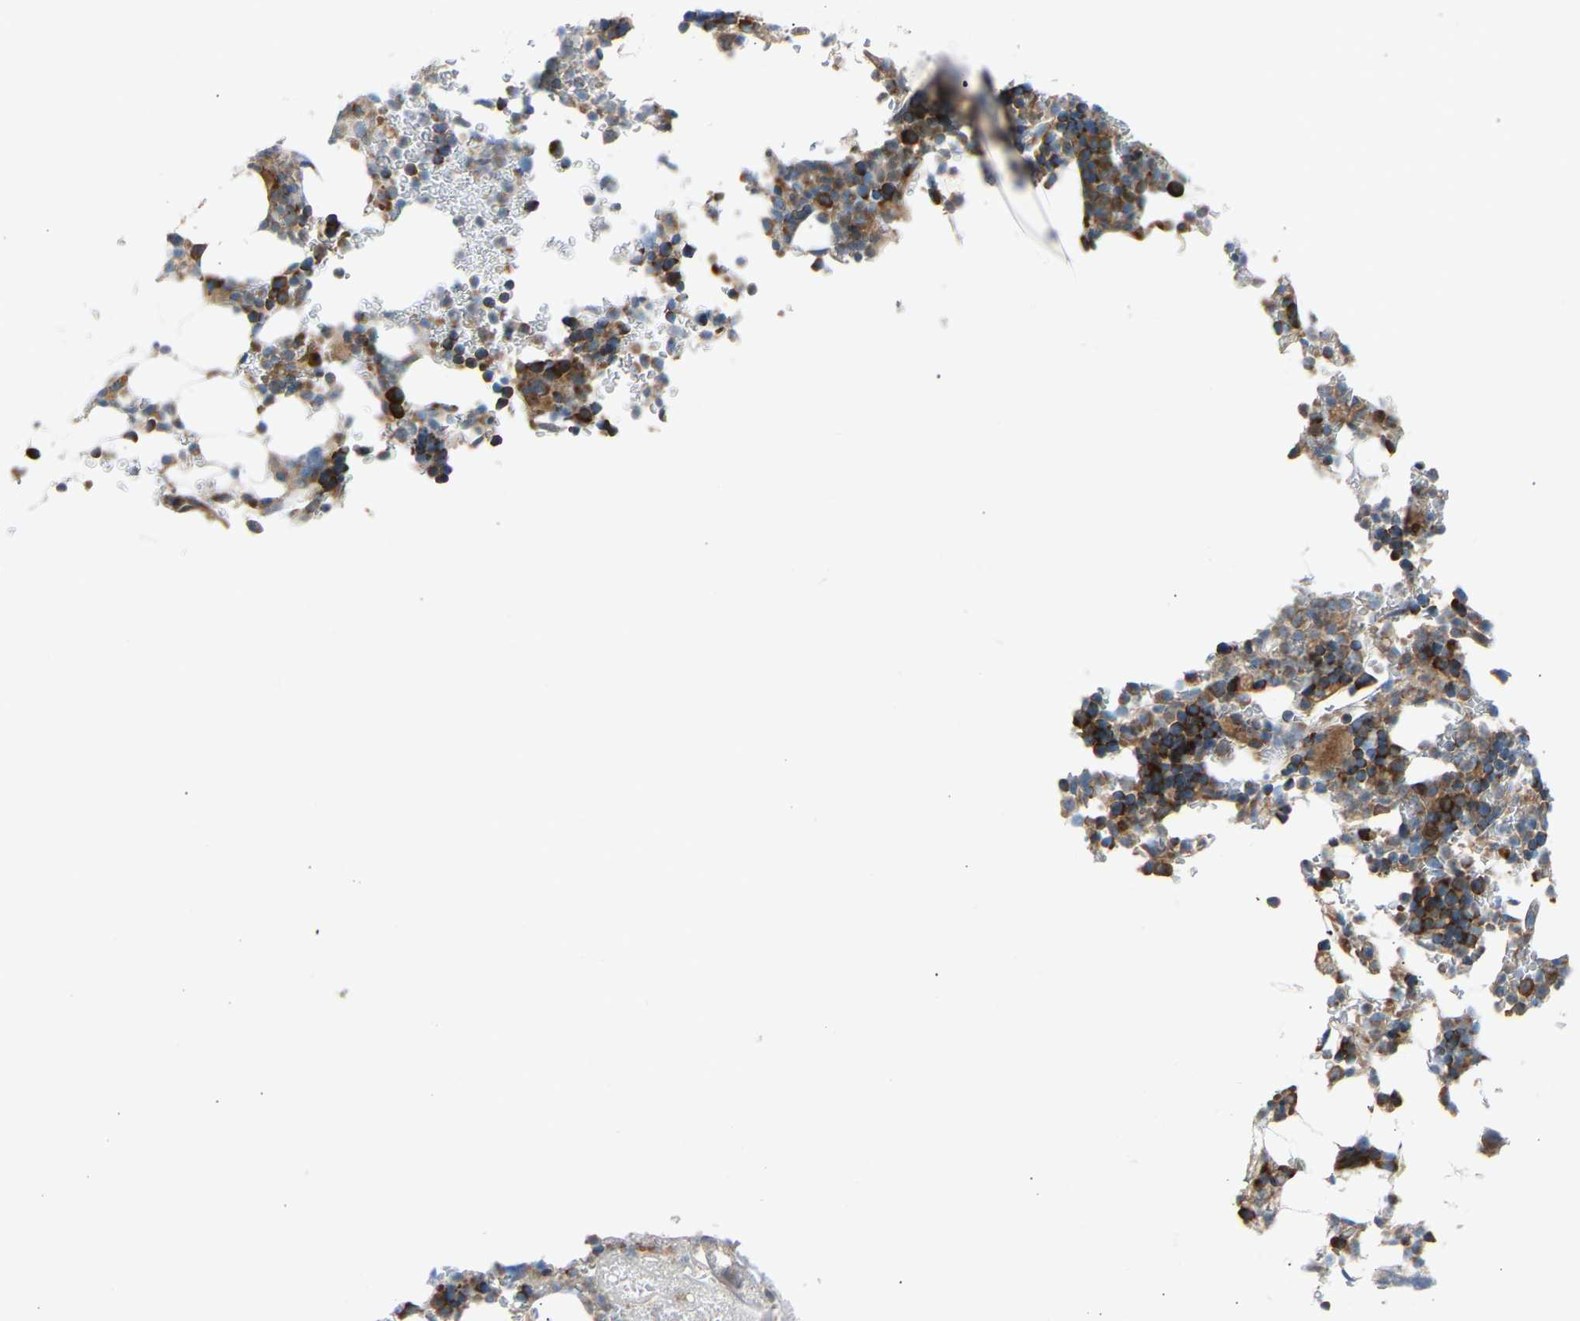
{"staining": {"intensity": "moderate", "quantity": ">75%", "location": "cytoplasmic/membranous"}, "tissue": "bone marrow", "cell_type": "Hematopoietic cells", "image_type": "normal", "snomed": [{"axis": "morphology", "description": "Normal tissue, NOS"}, {"axis": "topography", "description": "Bone marrow"}], "caption": "A high-resolution histopathology image shows IHC staining of normal bone marrow, which demonstrates moderate cytoplasmic/membranous staining in about >75% of hematopoietic cells. The staining was performed using DAB to visualize the protein expression in brown, while the nuclei were stained in blue with hematoxylin (Magnification: 20x).", "gene": "VPS41", "patient": {"sex": "female", "age": 81}}